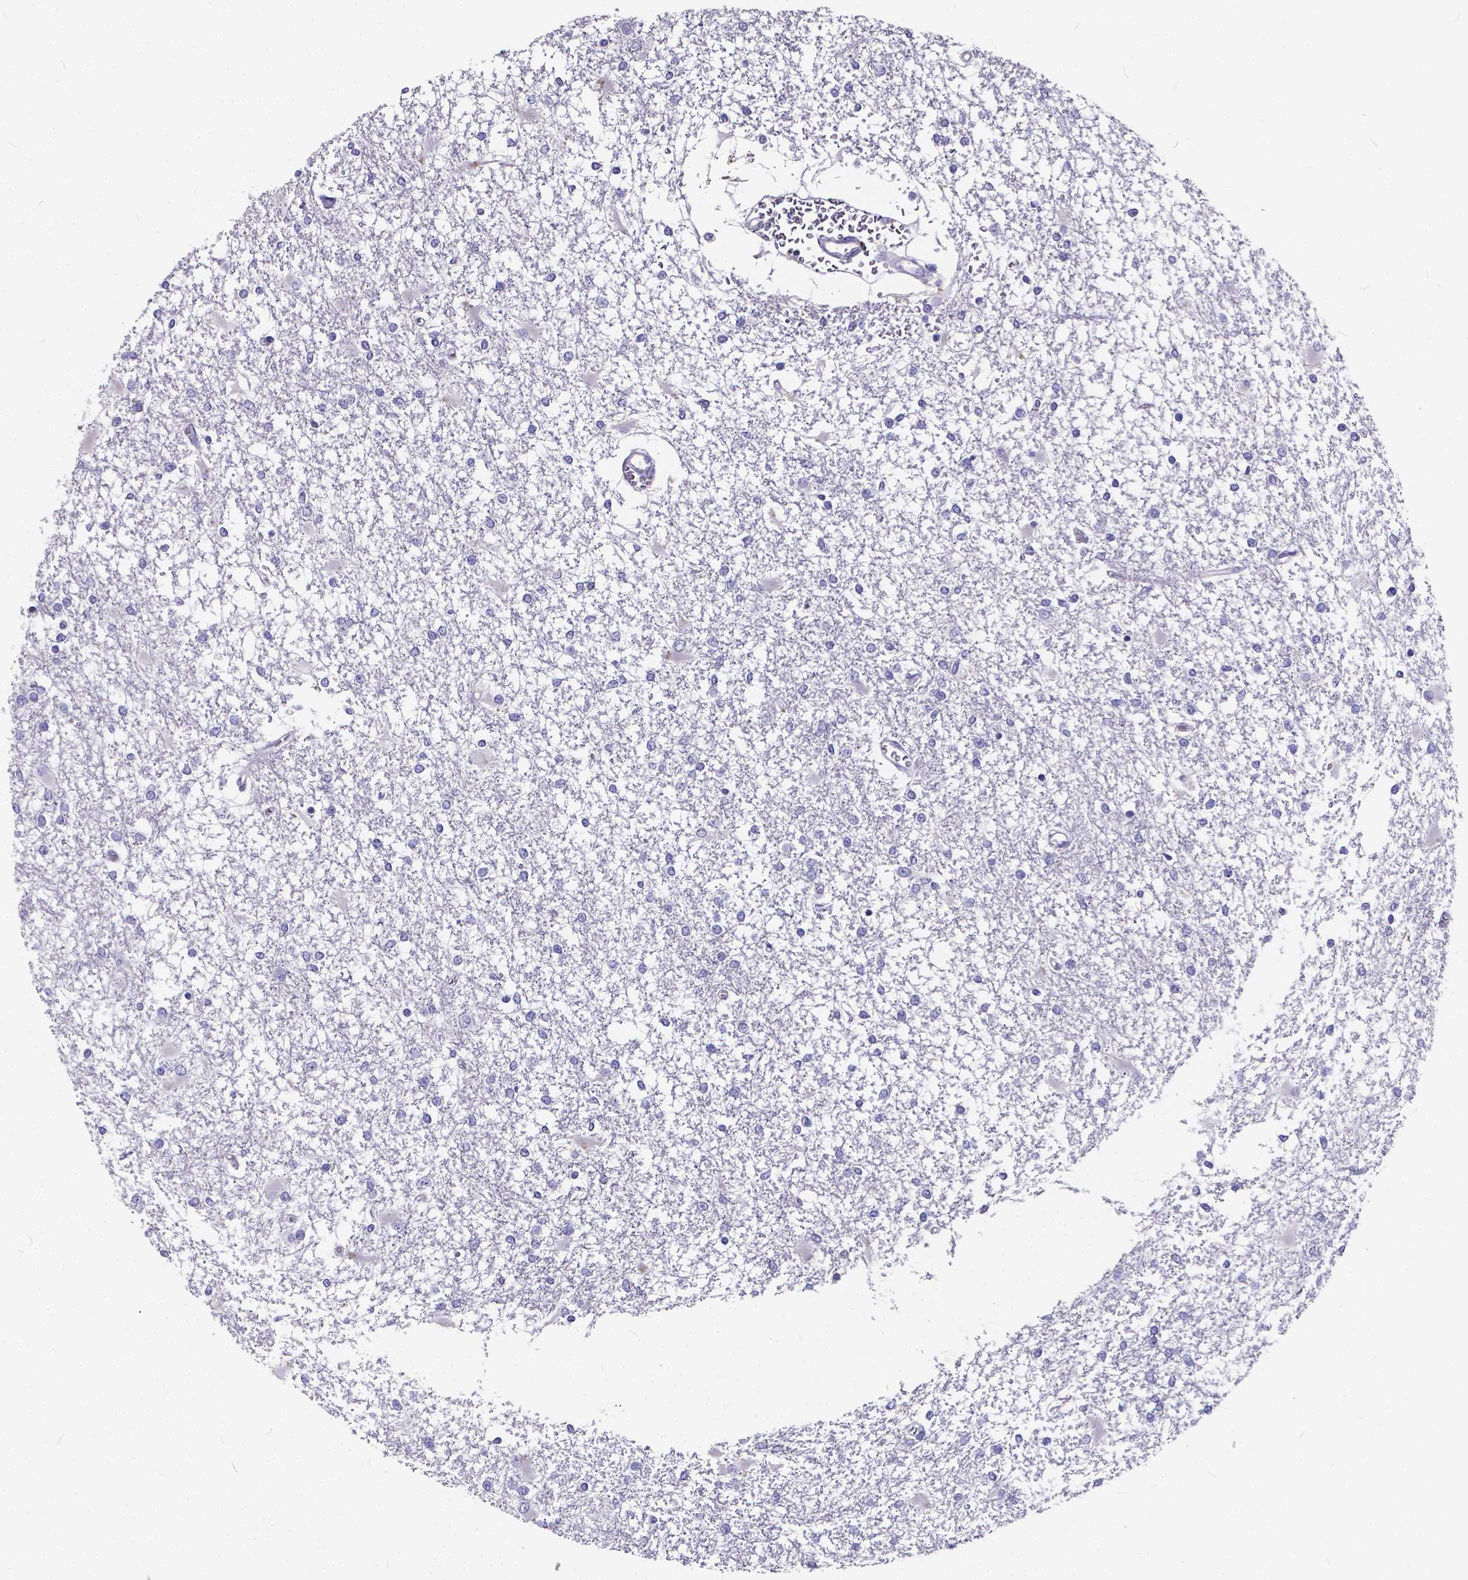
{"staining": {"intensity": "negative", "quantity": "none", "location": "none"}, "tissue": "glioma", "cell_type": "Tumor cells", "image_type": "cancer", "snomed": [{"axis": "morphology", "description": "Glioma, malignant, High grade"}, {"axis": "topography", "description": "Cerebral cortex"}], "caption": "Protein analysis of glioma reveals no significant staining in tumor cells.", "gene": "SPEF2", "patient": {"sex": "male", "age": 79}}